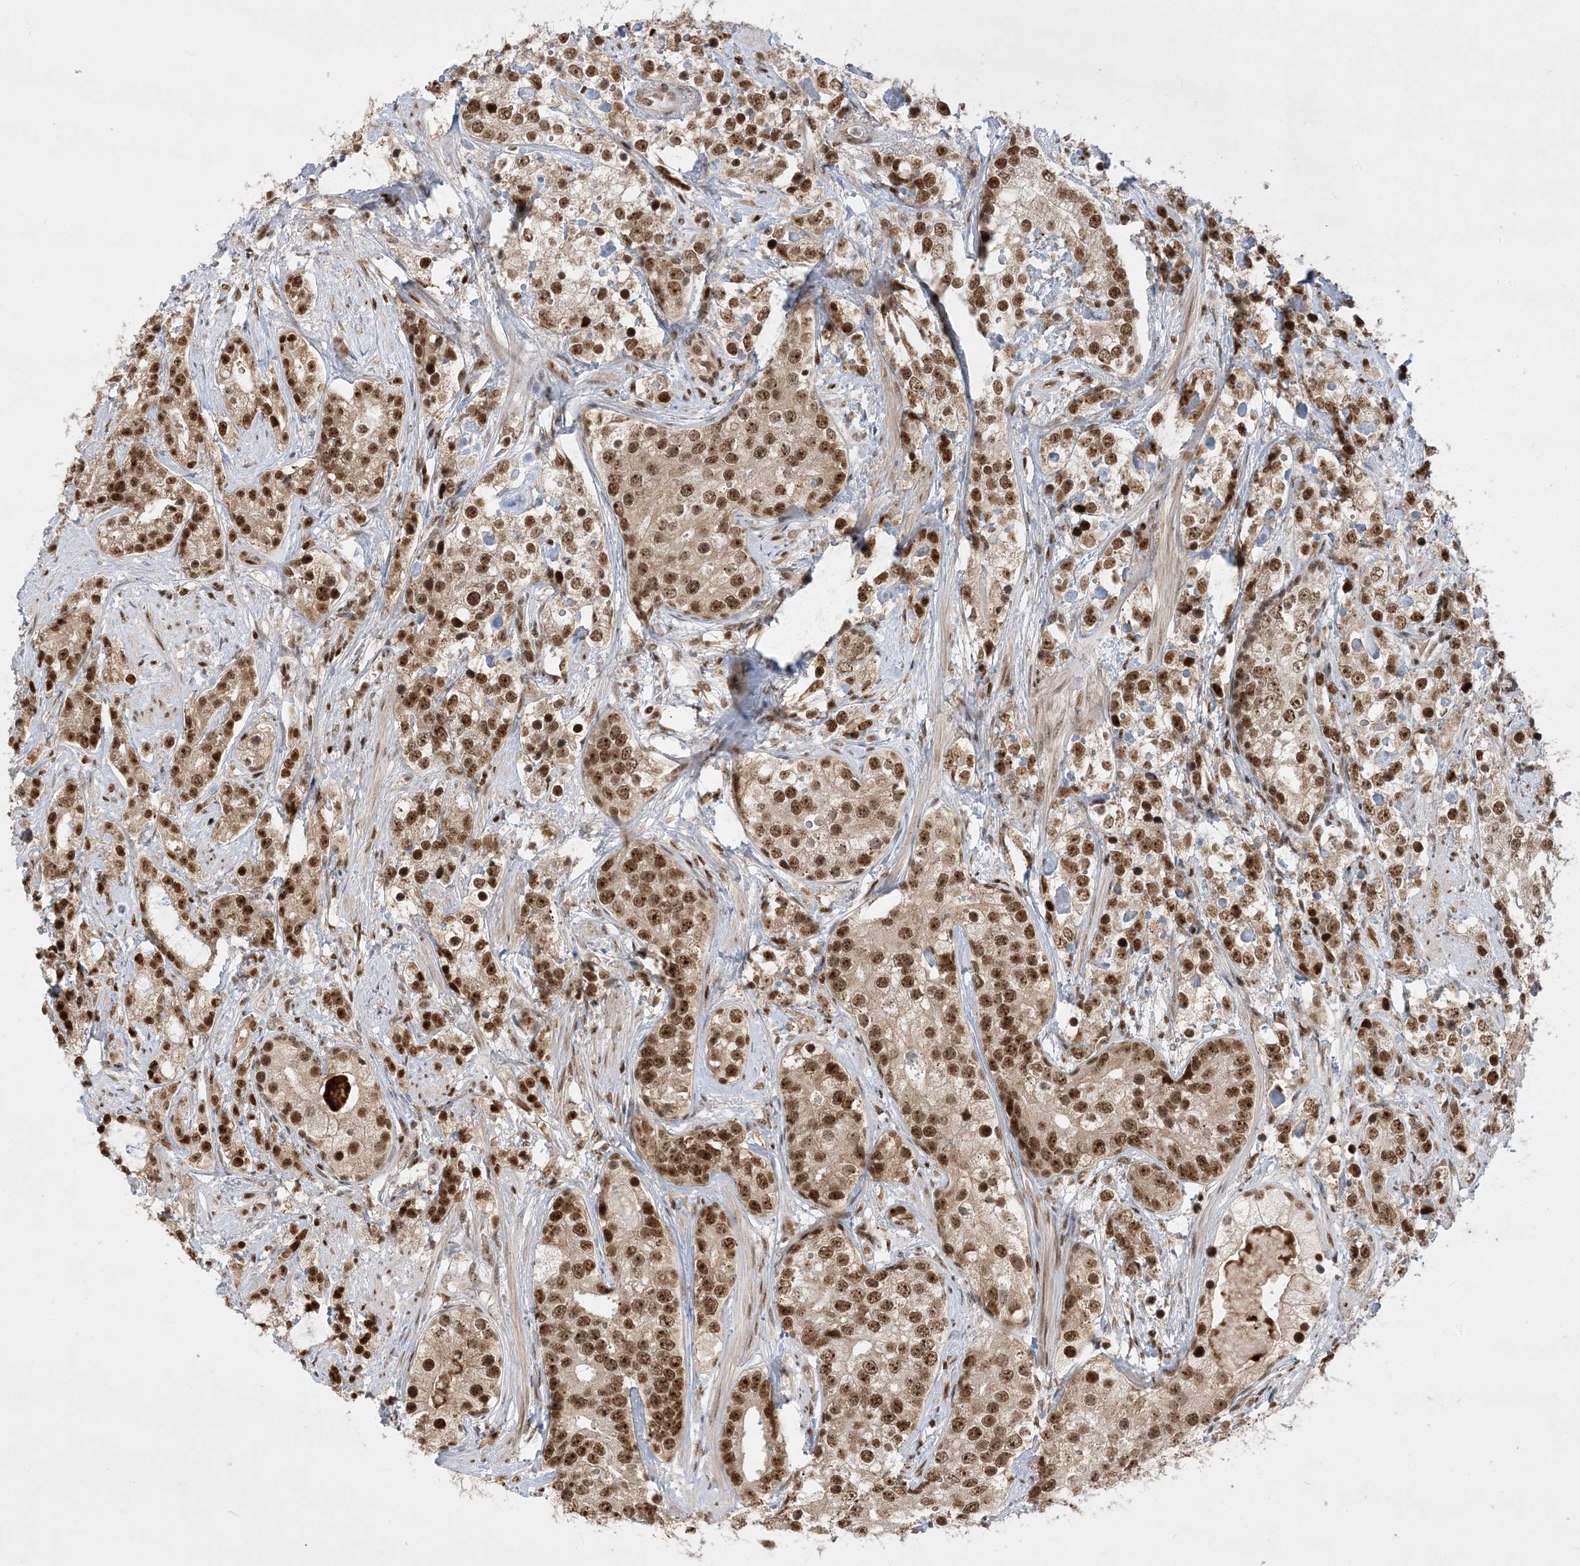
{"staining": {"intensity": "strong", "quantity": ">75%", "location": "nuclear"}, "tissue": "prostate cancer", "cell_type": "Tumor cells", "image_type": "cancer", "snomed": [{"axis": "morphology", "description": "Adenocarcinoma, High grade"}, {"axis": "topography", "description": "Prostate"}], "caption": "Protein expression analysis of human high-grade adenocarcinoma (prostate) reveals strong nuclear staining in about >75% of tumor cells.", "gene": "PPIL2", "patient": {"sex": "male", "age": 69}}